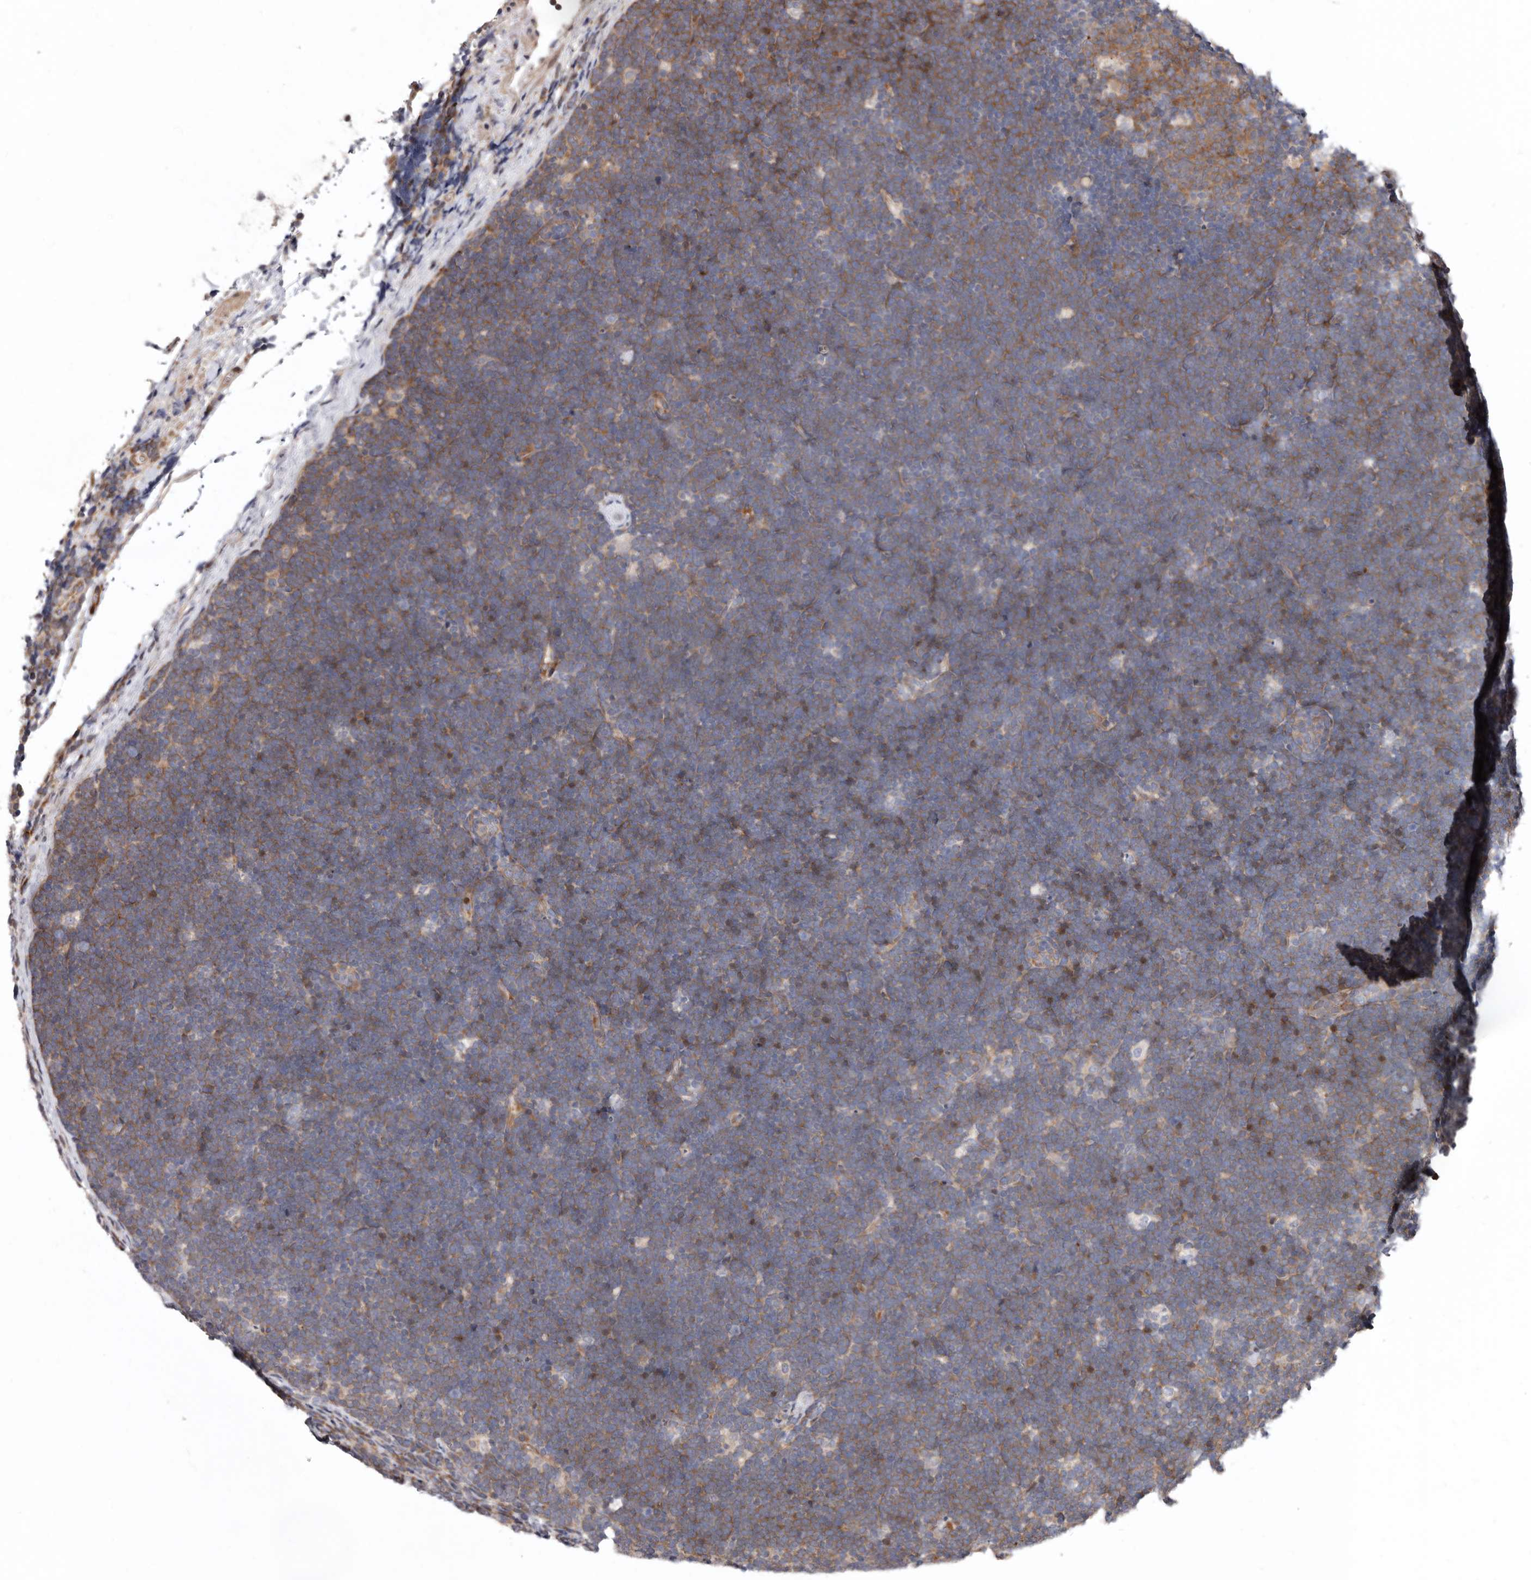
{"staining": {"intensity": "moderate", "quantity": "<25%", "location": "cytoplasmic/membranous"}, "tissue": "lymphoma", "cell_type": "Tumor cells", "image_type": "cancer", "snomed": [{"axis": "morphology", "description": "Malignant lymphoma, non-Hodgkin's type, High grade"}, {"axis": "topography", "description": "Lymph node"}], "caption": "The micrograph shows a brown stain indicating the presence of a protein in the cytoplasmic/membranous of tumor cells in high-grade malignant lymphoma, non-Hodgkin's type. (DAB (3,3'-diaminobenzidine) IHC, brown staining for protein, blue staining for nuclei).", "gene": "WEE2", "patient": {"sex": "male", "age": 13}}